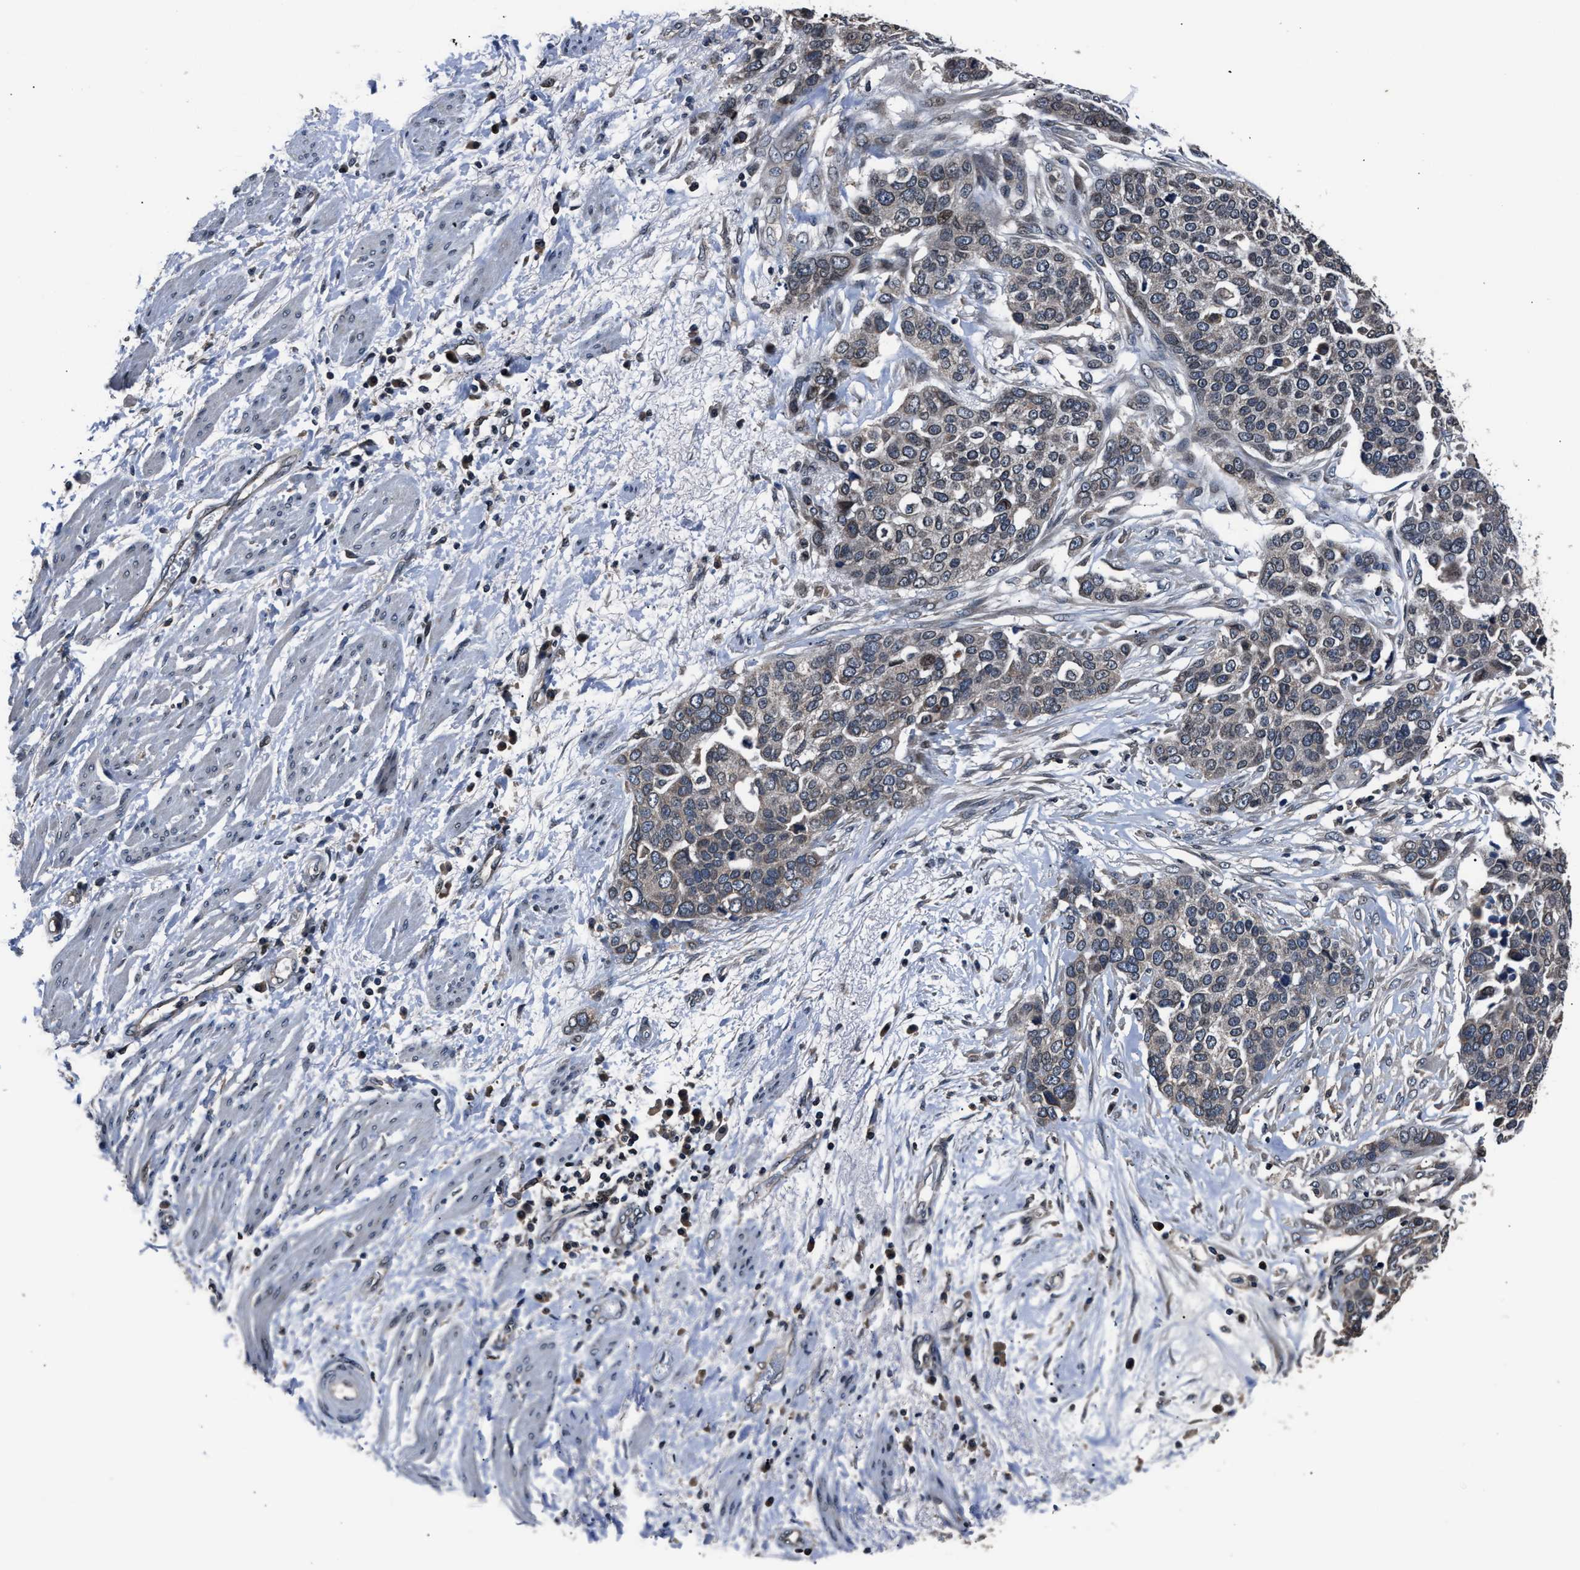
{"staining": {"intensity": "weak", "quantity": "<25%", "location": "cytoplasmic/membranous"}, "tissue": "ovarian cancer", "cell_type": "Tumor cells", "image_type": "cancer", "snomed": [{"axis": "morphology", "description": "Cystadenocarcinoma, serous, NOS"}, {"axis": "topography", "description": "Ovary"}], "caption": "An immunohistochemistry photomicrograph of ovarian serous cystadenocarcinoma is shown. There is no staining in tumor cells of ovarian serous cystadenocarcinoma.", "gene": "TNRC18", "patient": {"sex": "female", "age": 44}}